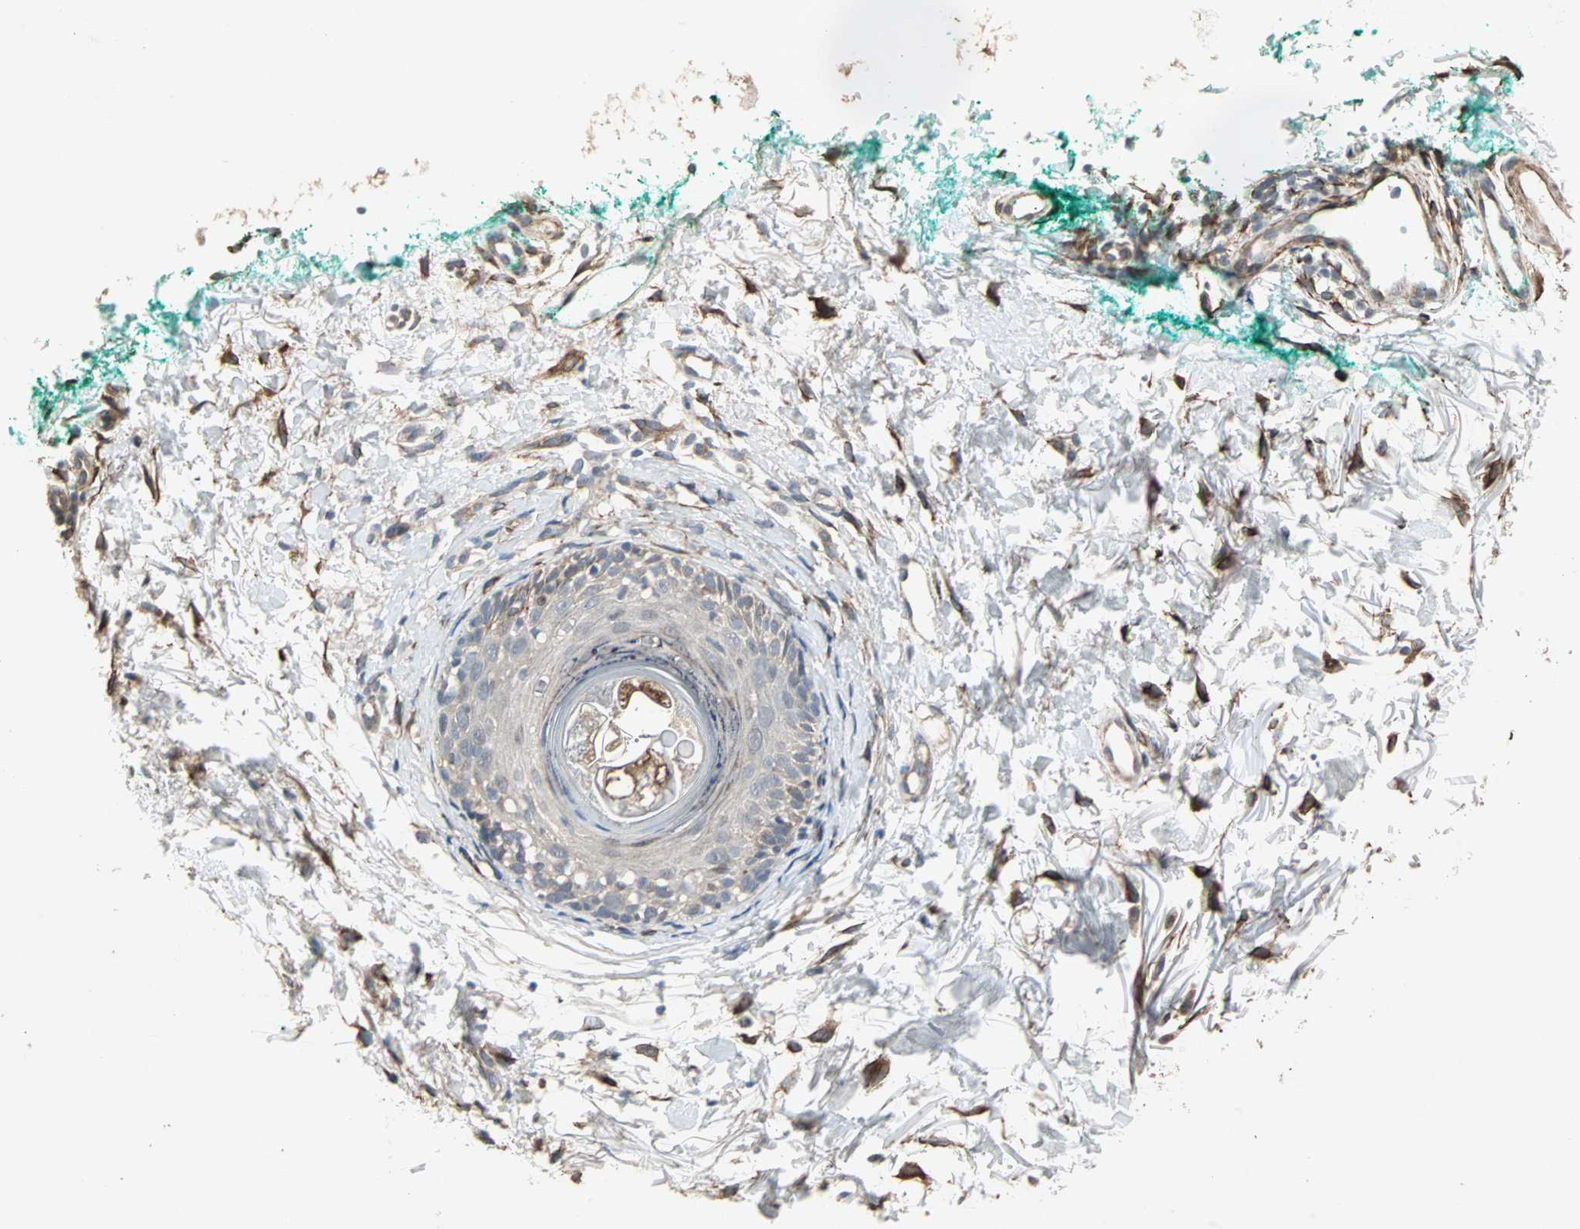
{"staining": {"intensity": "moderate", "quantity": ">75%", "location": "cytoplasmic/membranous"}, "tissue": "skin", "cell_type": "Fibroblasts", "image_type": "normal", "snomed": [{"axis": "morphology", "description": "Normal tissue, NOS"}, {"axis": "topography", "description": "Skin"}], "caption": "This is an image of immunohistochemistry (IHC) staining of benign skin, which shows moderate staining in the cytoplasmic/membranous of fibroblasts.", "gene": "TRPV4", "patient": {"sex": "male", "age": 71}}